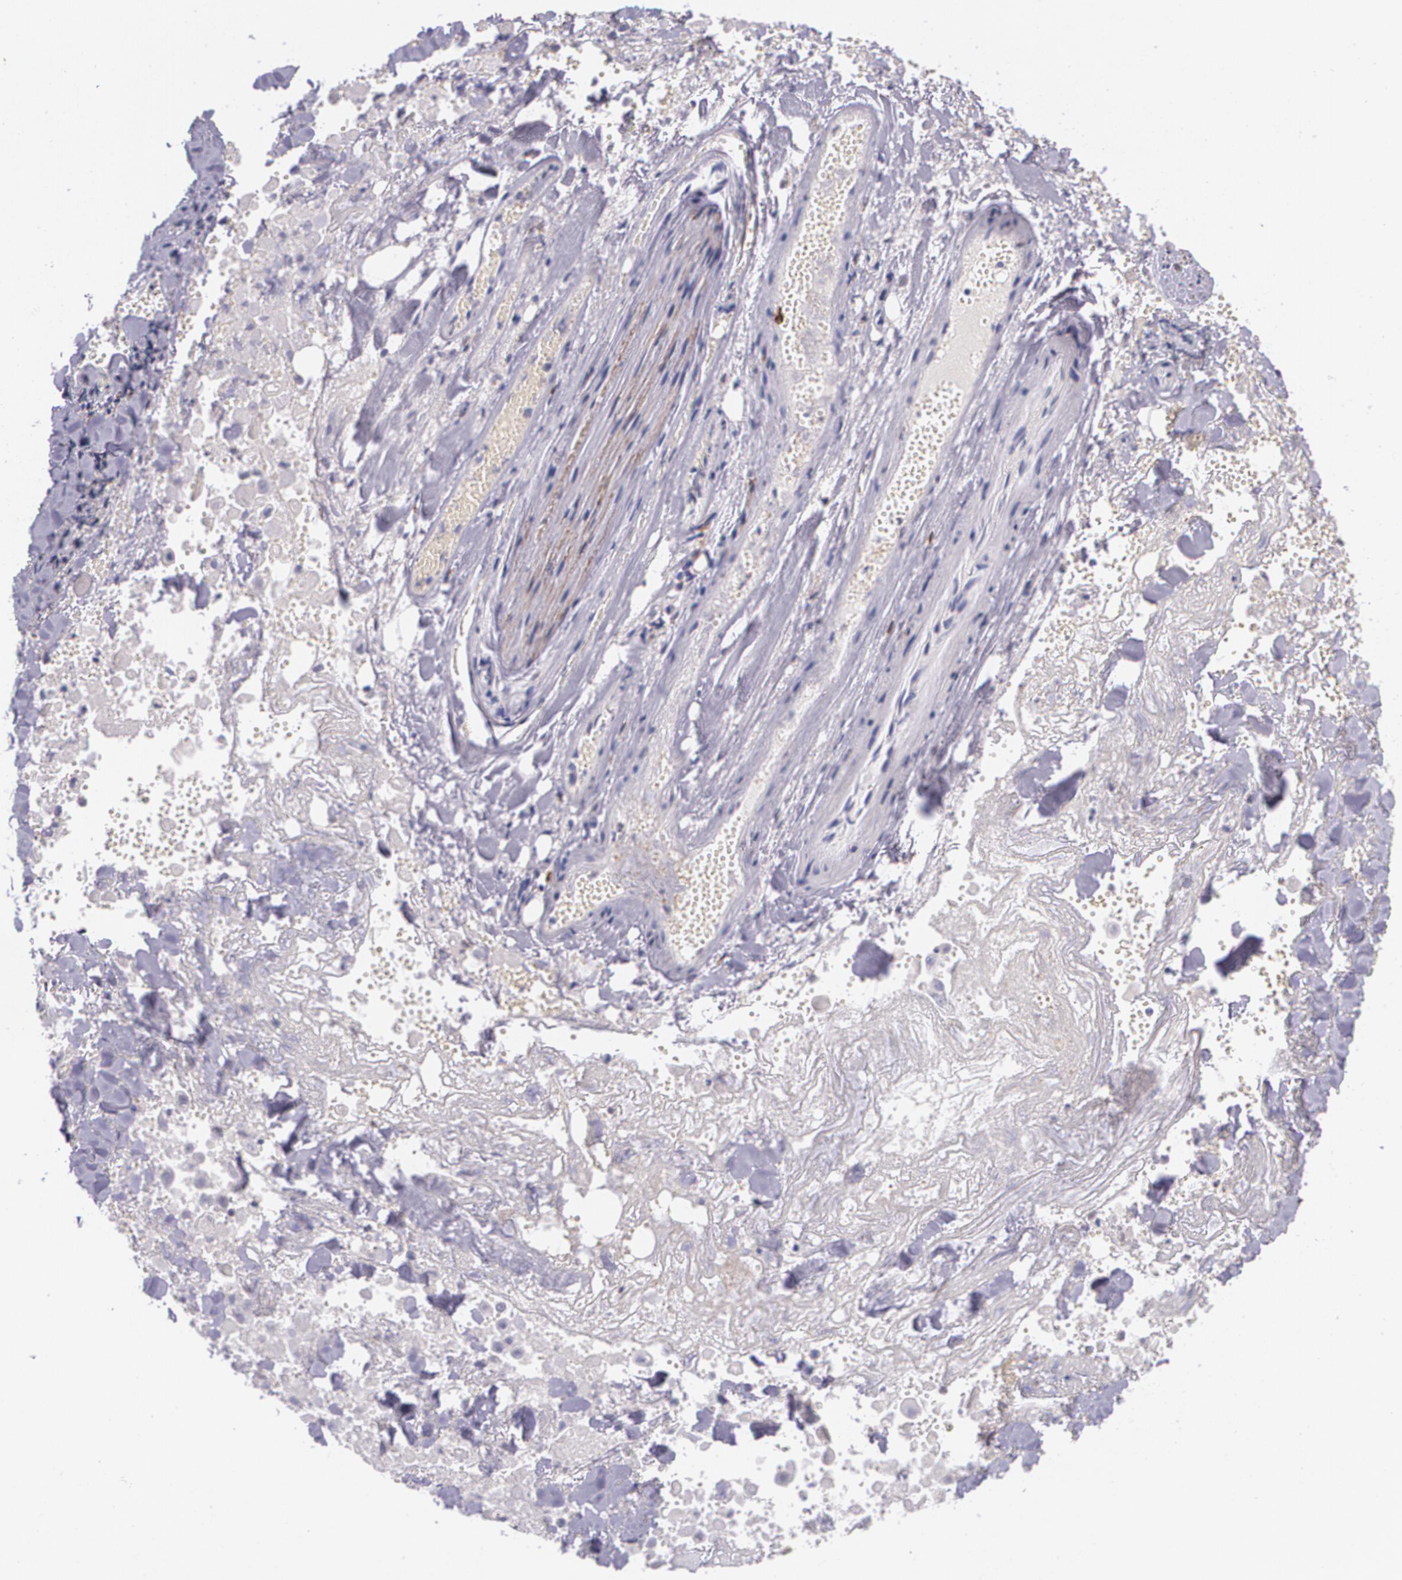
{"staining": {"intensity": "negative", "quantity": "none", "location": "none"}, "tissue": "lung cancer", "cell_type": "Tumor cells", "image_type": "cancer", "snomed": [{"axis": "morphology", "description": "Adenocarcinoma, NOS"}, {"axis": "topography", "description": "Lung"}], "caption": "An image of human lung cancer is negative for staining in tumor cells.", "gene": "RTN1", "patient": {"sex": "male", "age": 60}}